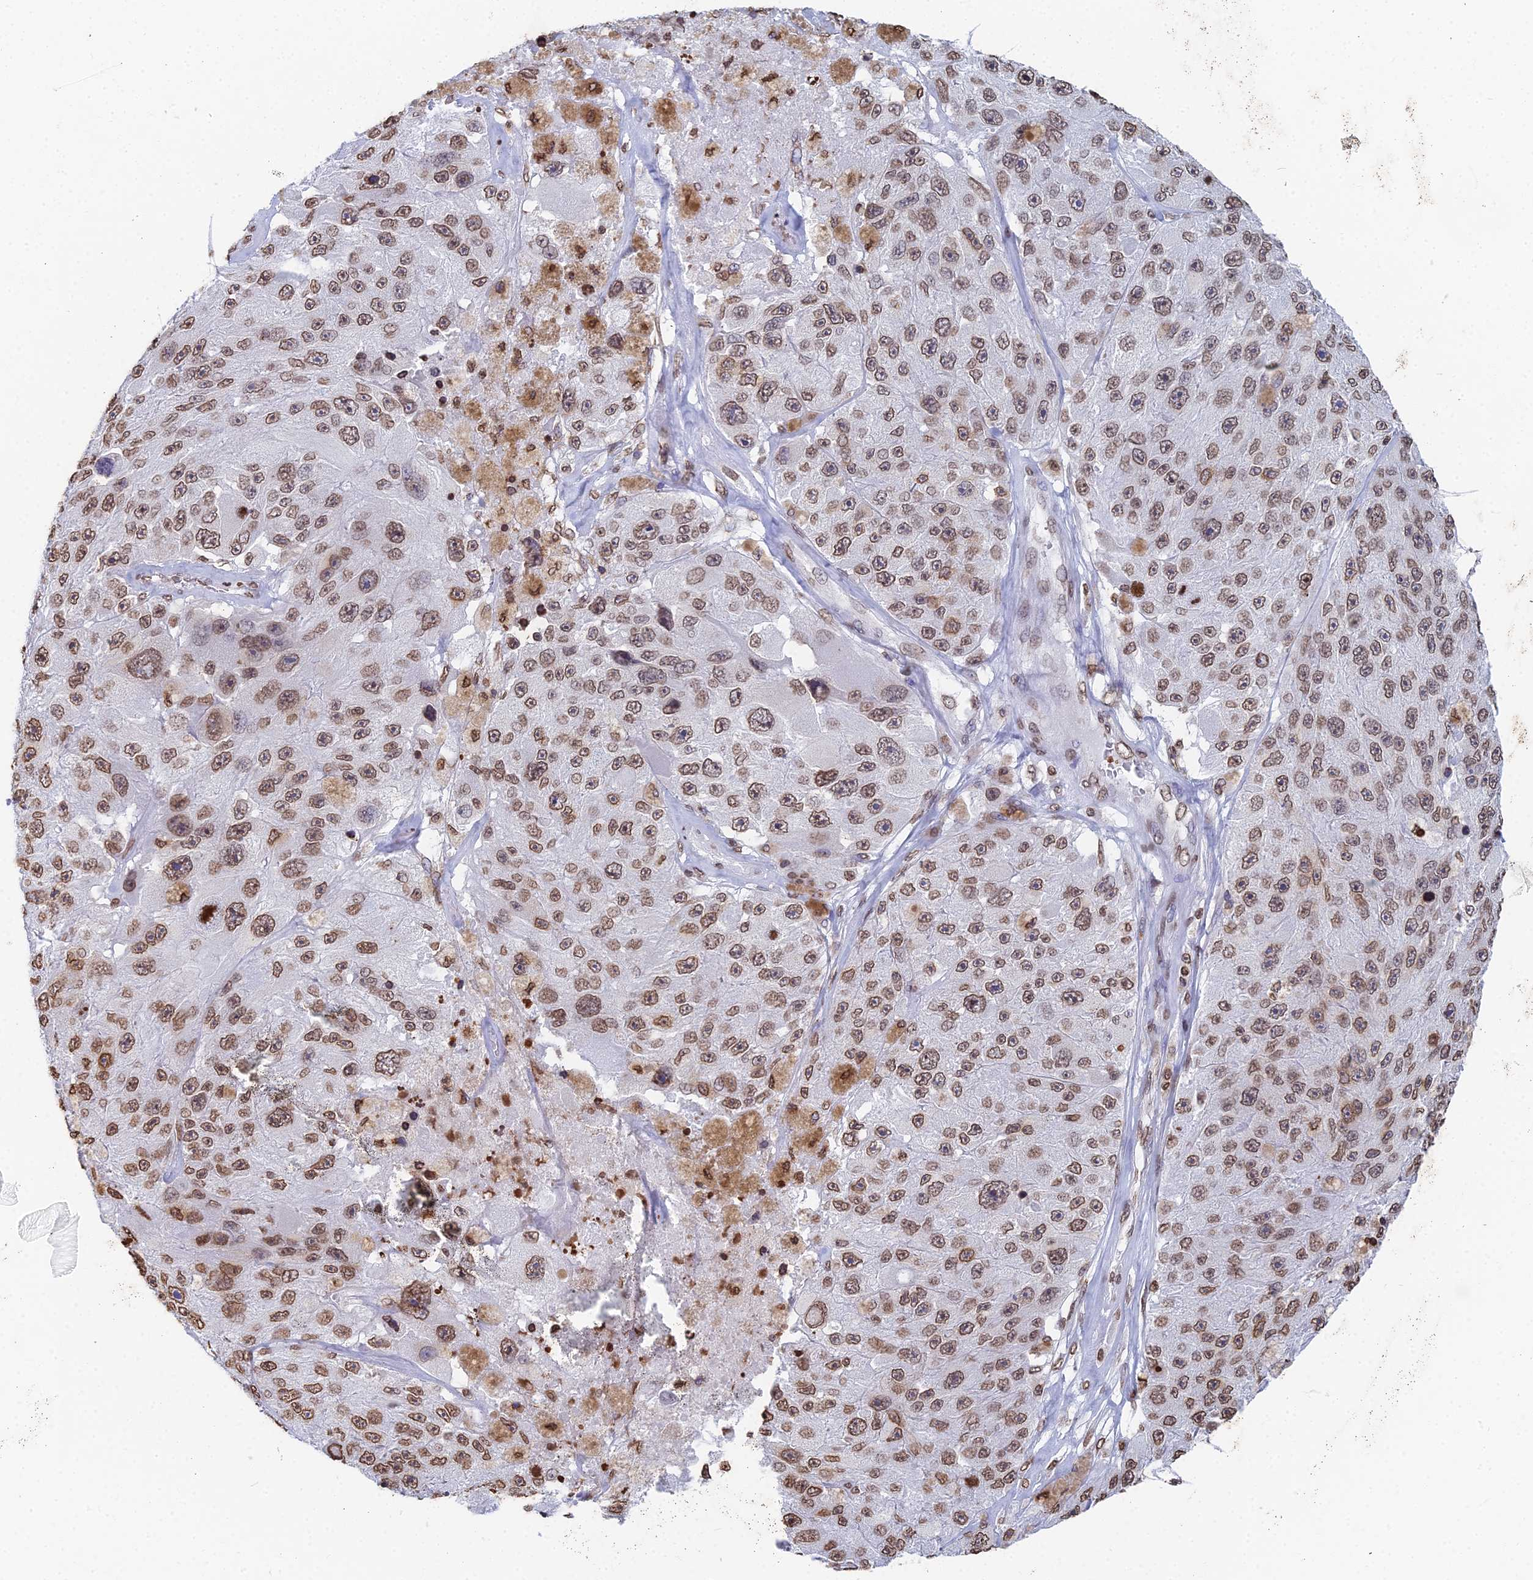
{"staining": {"intensity": "moderate", "quantity": ">75%", "location": "nuclear"}, "tissue": "melanoma", "cell_type": "Tumor cells", "image_type": "cancer", "snomed": [{"axis": "morphology", "description": "Malignant melanoma, Metastatic site"}, {"axis": "topography", "description": "Lymph node"}], "caption": "Immunohistochemical staining of melanoma shows medium levels of moderate nuclear expression in about >75% of tumor cells. (Stains: DAB in brown, nuclei in blue, Microscopy: brightfield microscopy at high magnification).", "gene": "GBP3", "patient": {"sex": "male", "age": 62}}